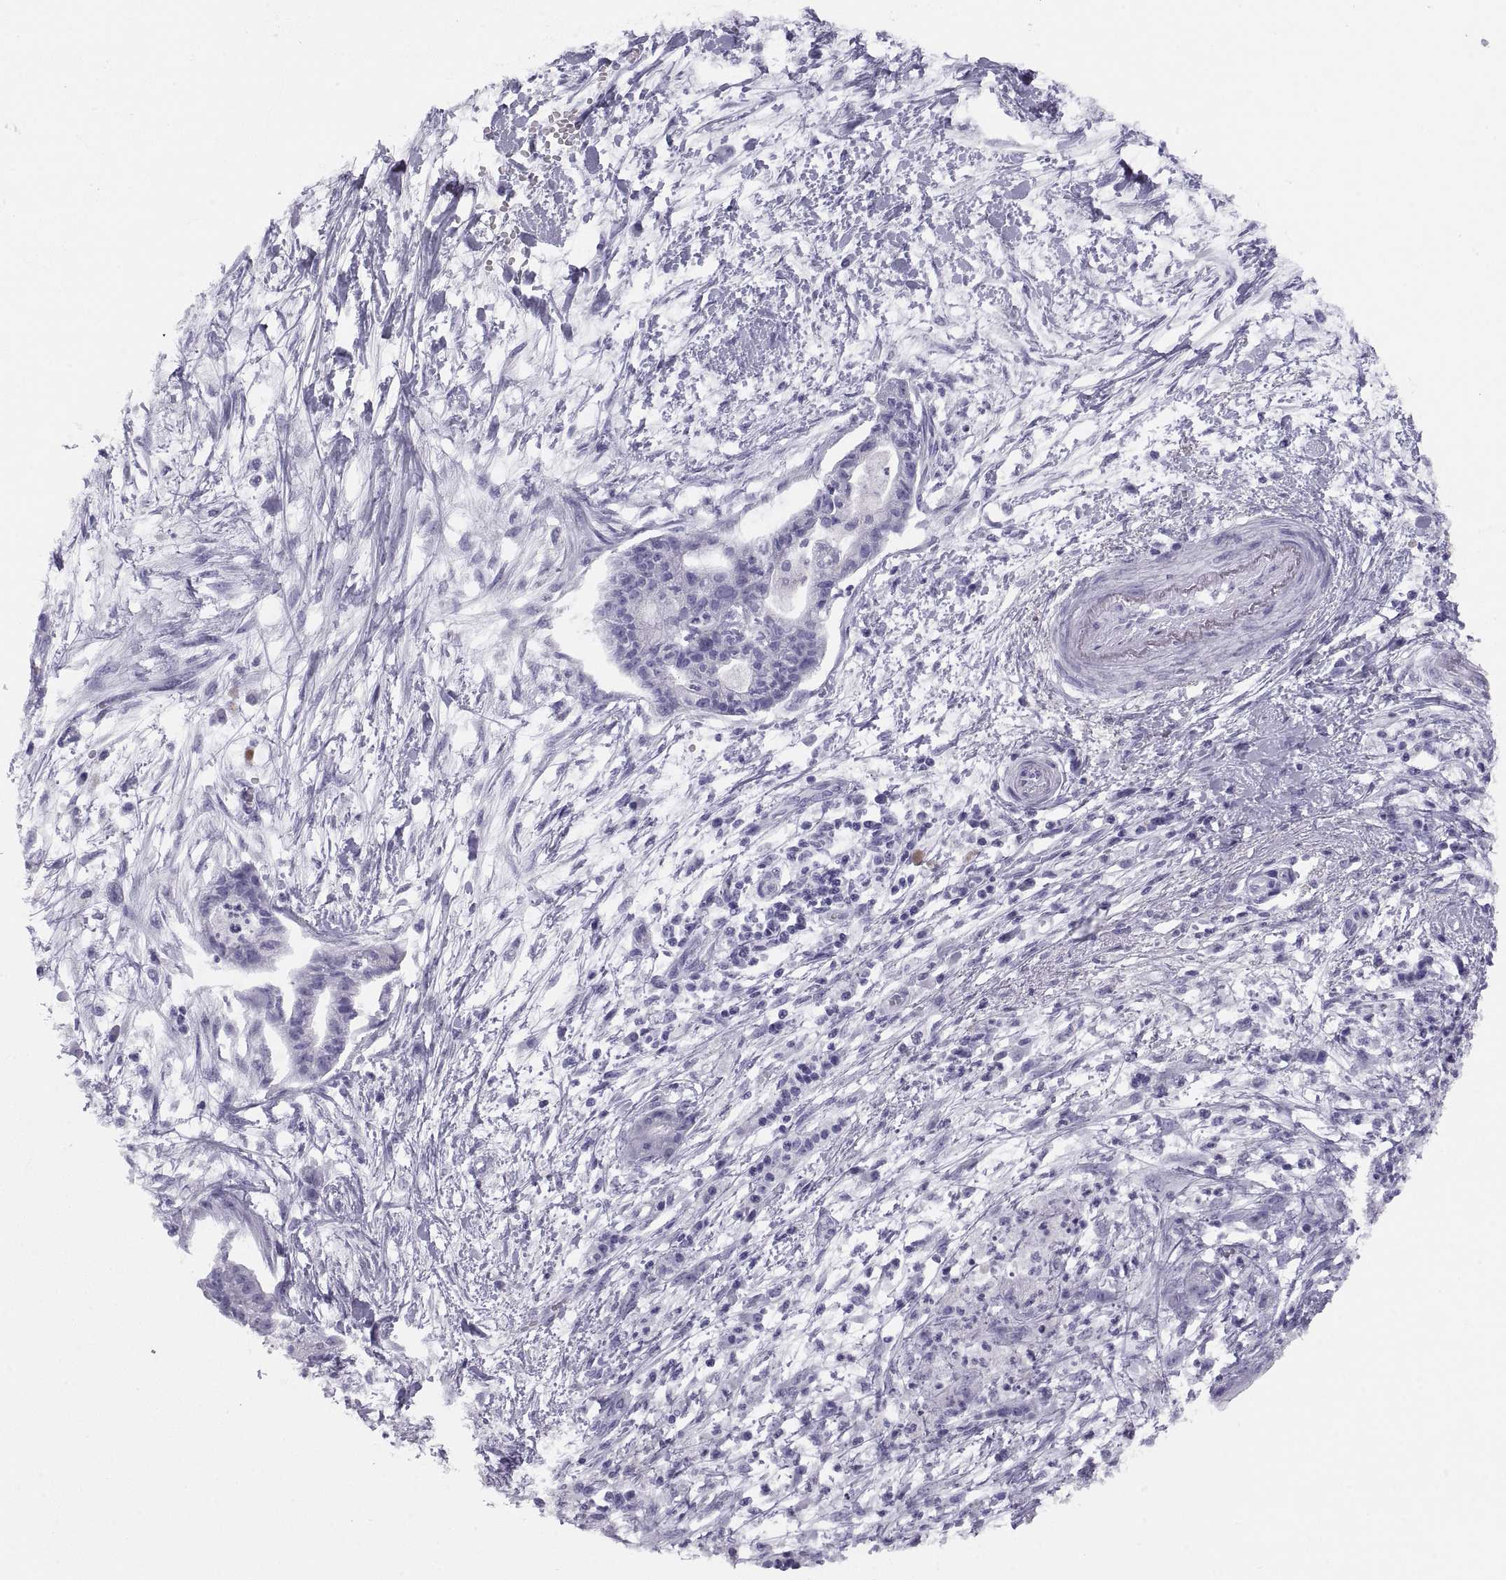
{"staining": {"intensity": "negative", "quantity": "none", "location": "none"}, "tissue": "pancreatic cancer", "cell_type": "Tumor cells", "image_type": "cancer", "snomed": [{"axis": "morphology", "description": "Normal tissue, NOS"}, {"axis": "morphology", "description": "Adenocarcinoma, NOS"}, {"axis": "topography", "description": "Lymph node"}, {"axis": "topography", "description": "Pancreas"}], "caption": "Immunohistochemistry photomicrograph of neoplastic tissue: human pancreatic adenocarcinoma stained with DAB displays no significant protein expression in tumor cells.", "gene": "PAX2", "patient": {"sex": "female", "age": 58}}